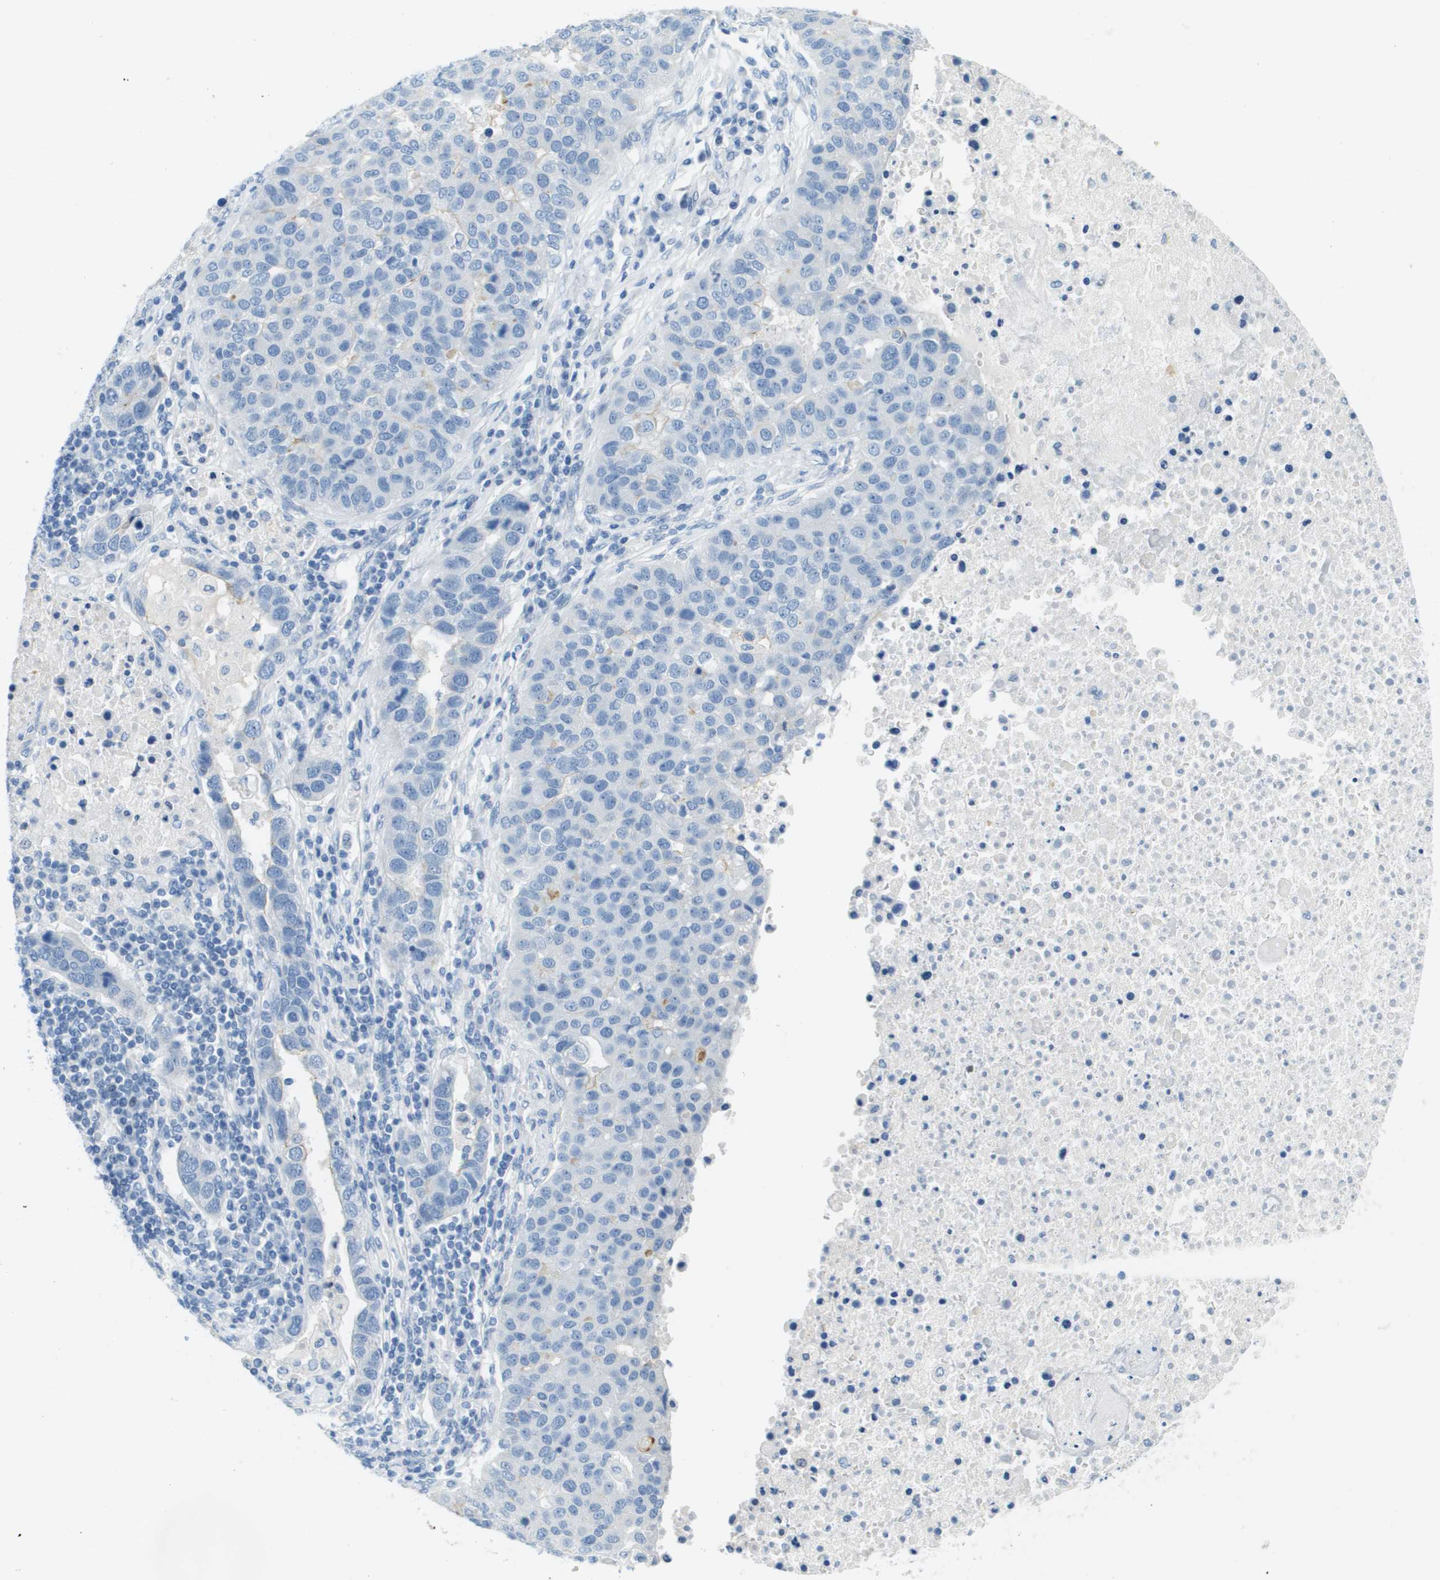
{"staining": {"intensity": "negative", "quantity": "none", "location": "none"}, "tissue": "pancreatic cancer", "cell_type": "Tumor cells", "image_type": "cancer", "snomed": [{"axis": "morphology", "description": "Adenocarcinoma, NOS"}, {"axis": "topography", "description": "Pancreas"}], "caption": "DAB immunohistochemical staining of adenocarcinoma (pancreatic) exhibits no significant positivity in tumor cells.", "gene": "CDHR2", "patient": {"sex": "female", "age": 61}}